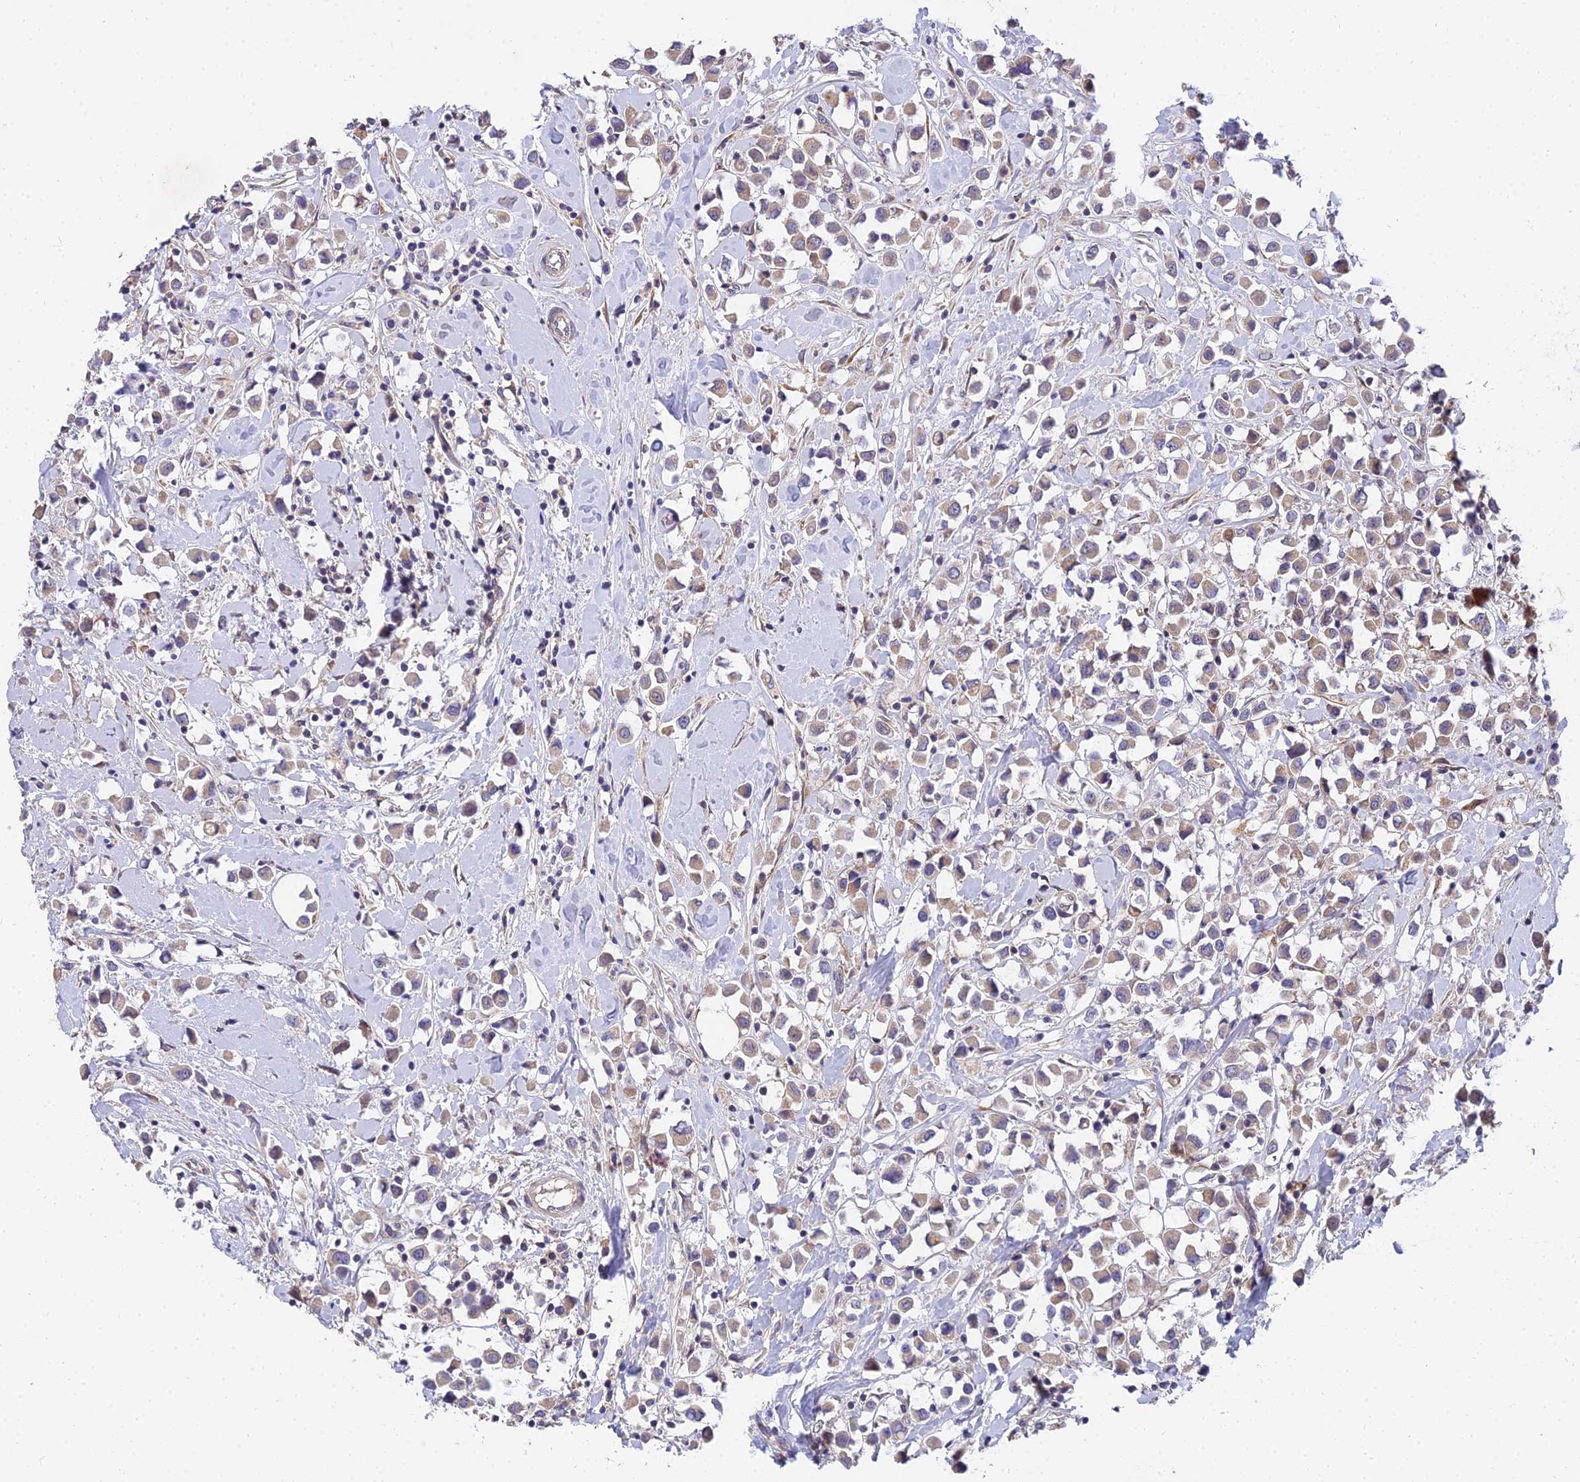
{"staining": {"intensity": "weak", "quantity": ">75%", "location": "cytoplasmic/membranous"}, "tissue": "breast cancer", "cell_type": "Tumor cells", "image_type": "cancer", "snomed": [{"axis": "morphology", "description": "Duct carcinoma"}, {"axis": "topography", "description": "Breast"}], "caption": "This histopathology image reveals intraductal carcinoma (breast) stained with immunohistochemistry (IHC) to label a protein in brown. The cytoplasmic/membranous of tumor cells show weak positivity for the protein. Nuclei are counter-stained blue.", "gene": "ARL8B", "patient": {"sex": "female", "age": 61}}